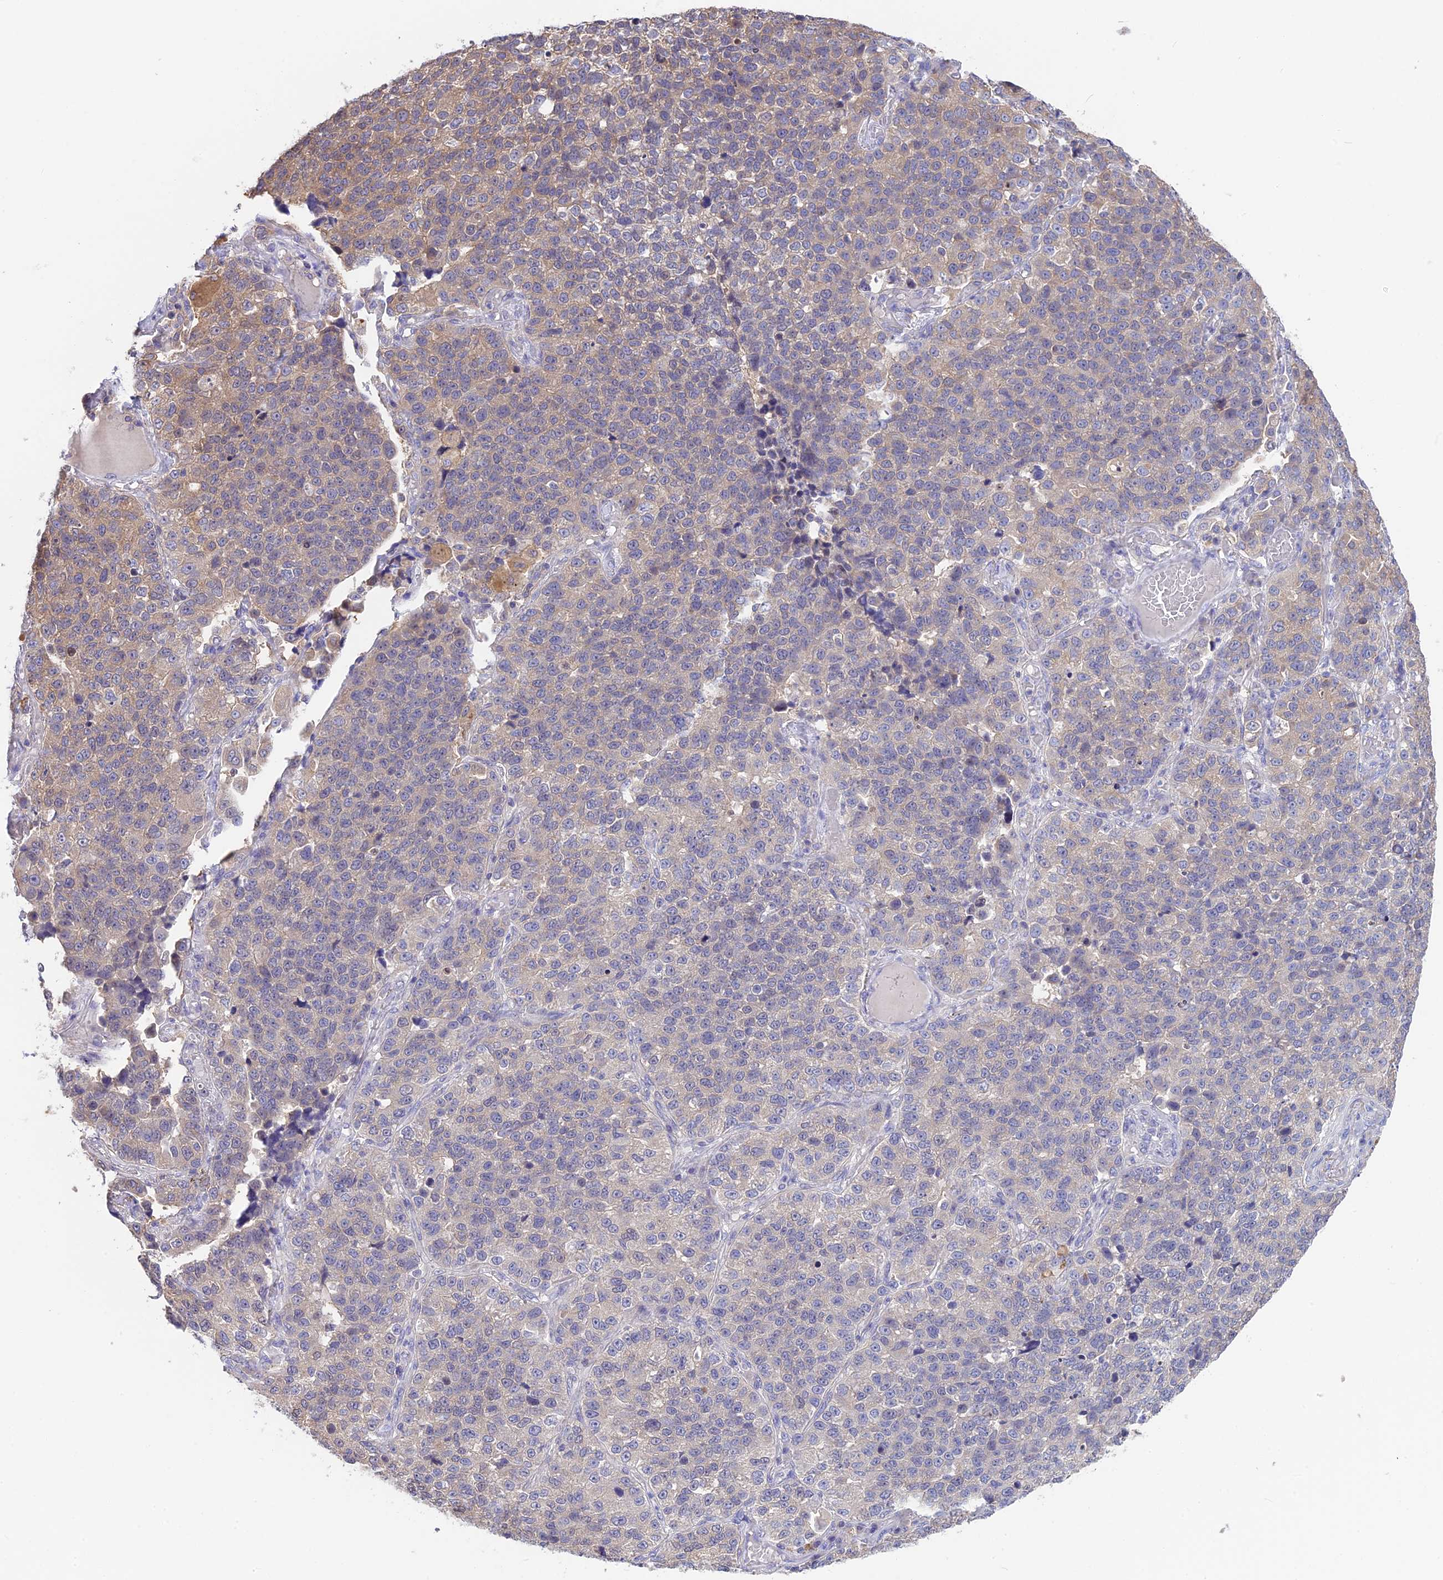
{"staining": {"intensity": "weak", "quantity": "<25%", "location": "cytoplasmic/membranous"}, "tissue": "lung cancer", "cell_type": "Tumor cells", "image_type": "cancer", "snomed": [{"axis": "morphology", "description": "Adenocarcinoma, NOS"}, {"axis": "topography", "description": "Lung"}], "caption": "Image shows no protein expression in tumor cells of adenocarcinoma (lung) tissue.", "gene": "SNAP91", "patient": {"sex": "male", "age": 49}}